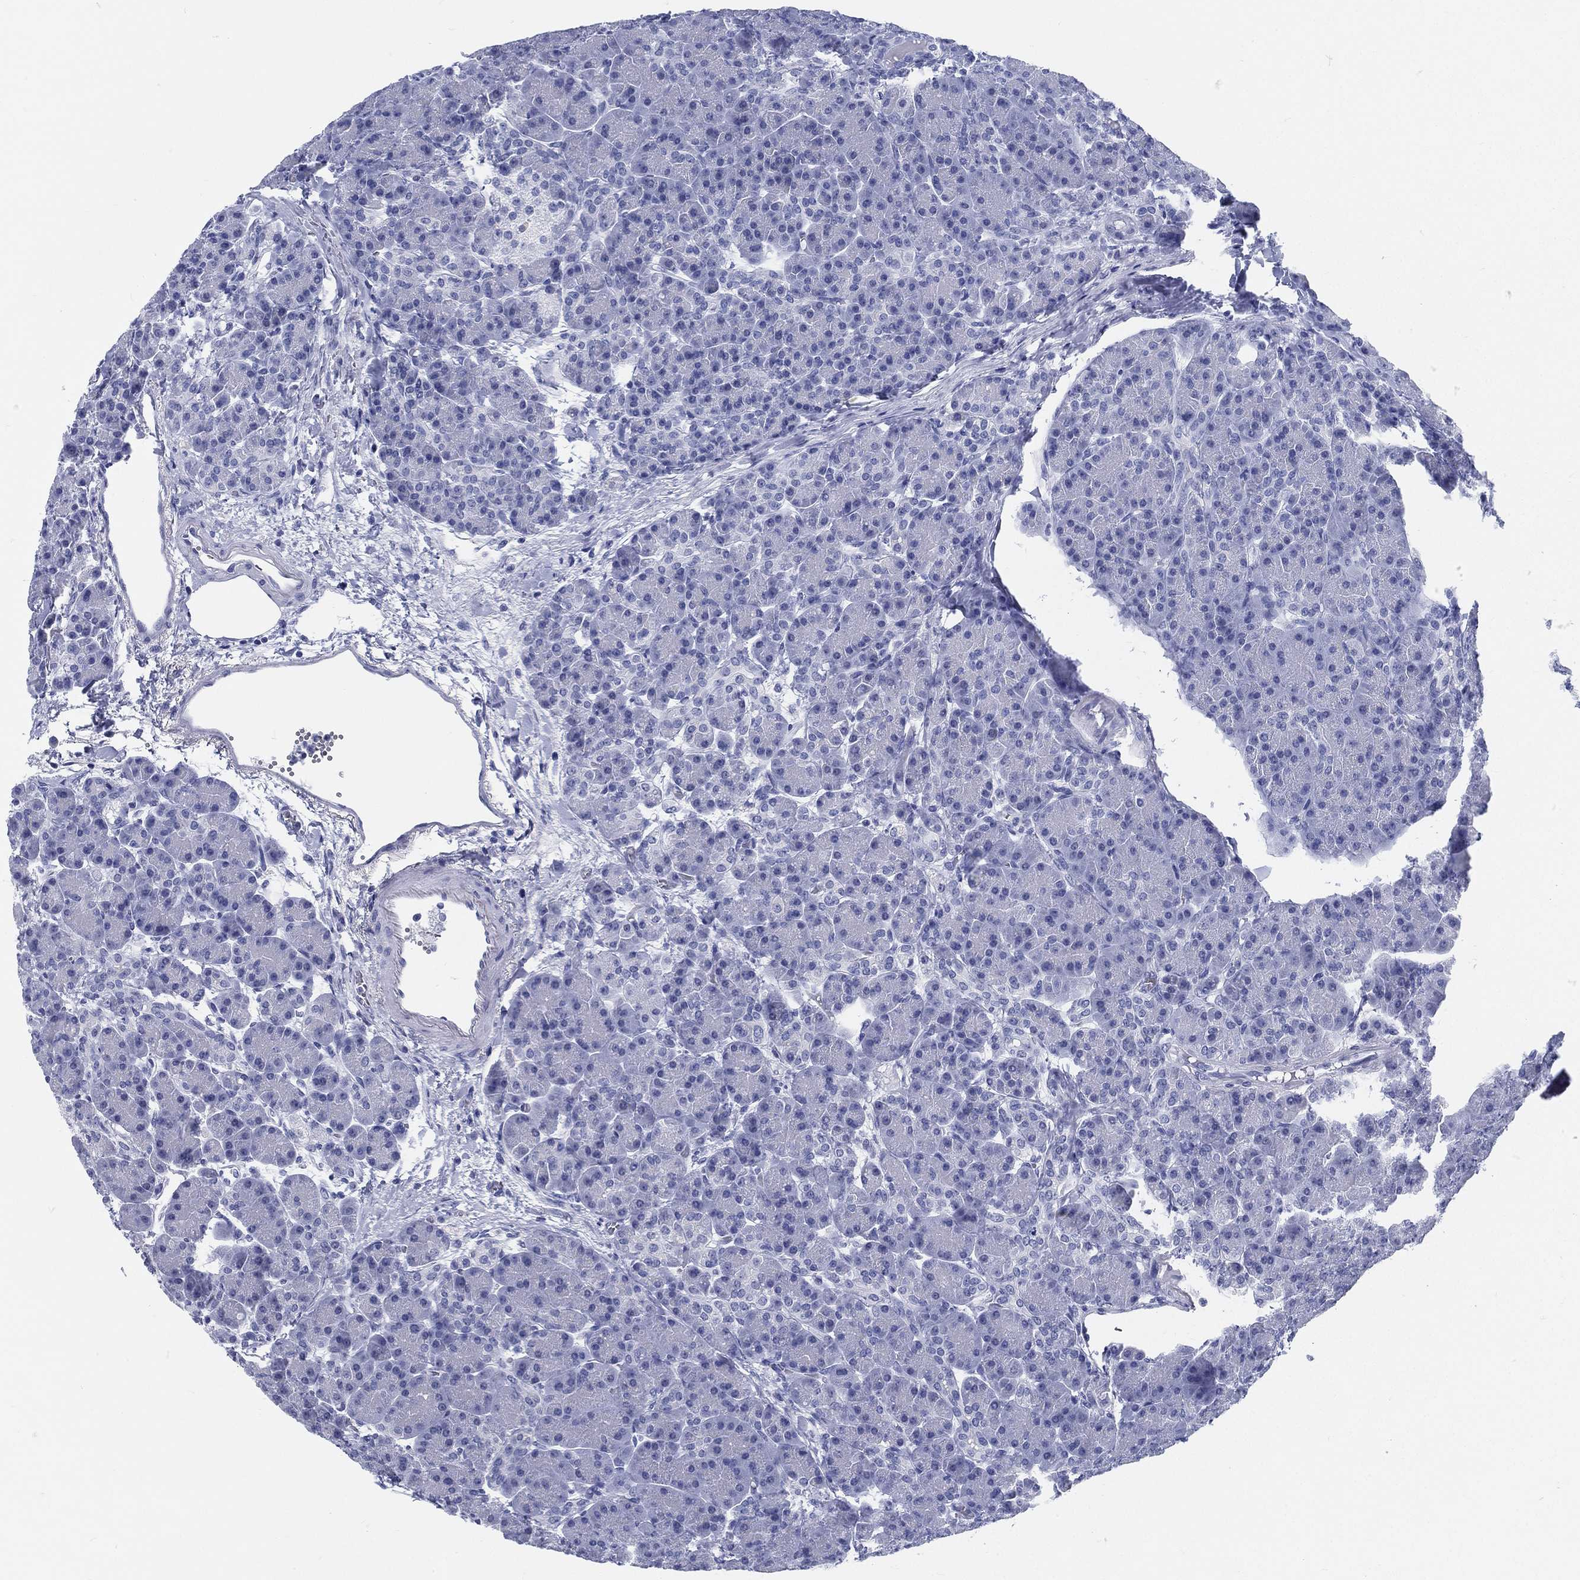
{"staining": {"intensity": "negative", "quantity": "none", "location": "none"}, "tissue": "pancreas", "cell_type": "Exocrine glandular cells", "image_type": "normal", "snomed": [{"axis": "morphology", "description": "Normal tissue, NOS"}, {"axis": "topography", "description": "Pancreas"}], "caption": "Immunohistochemistry micrograph of benign human pancreas stained for a protein (brown), which displays no staining in exocrine glandular cells.", "gene": "ATP1B2", "patient": {"sex": "female", "age": 63}}